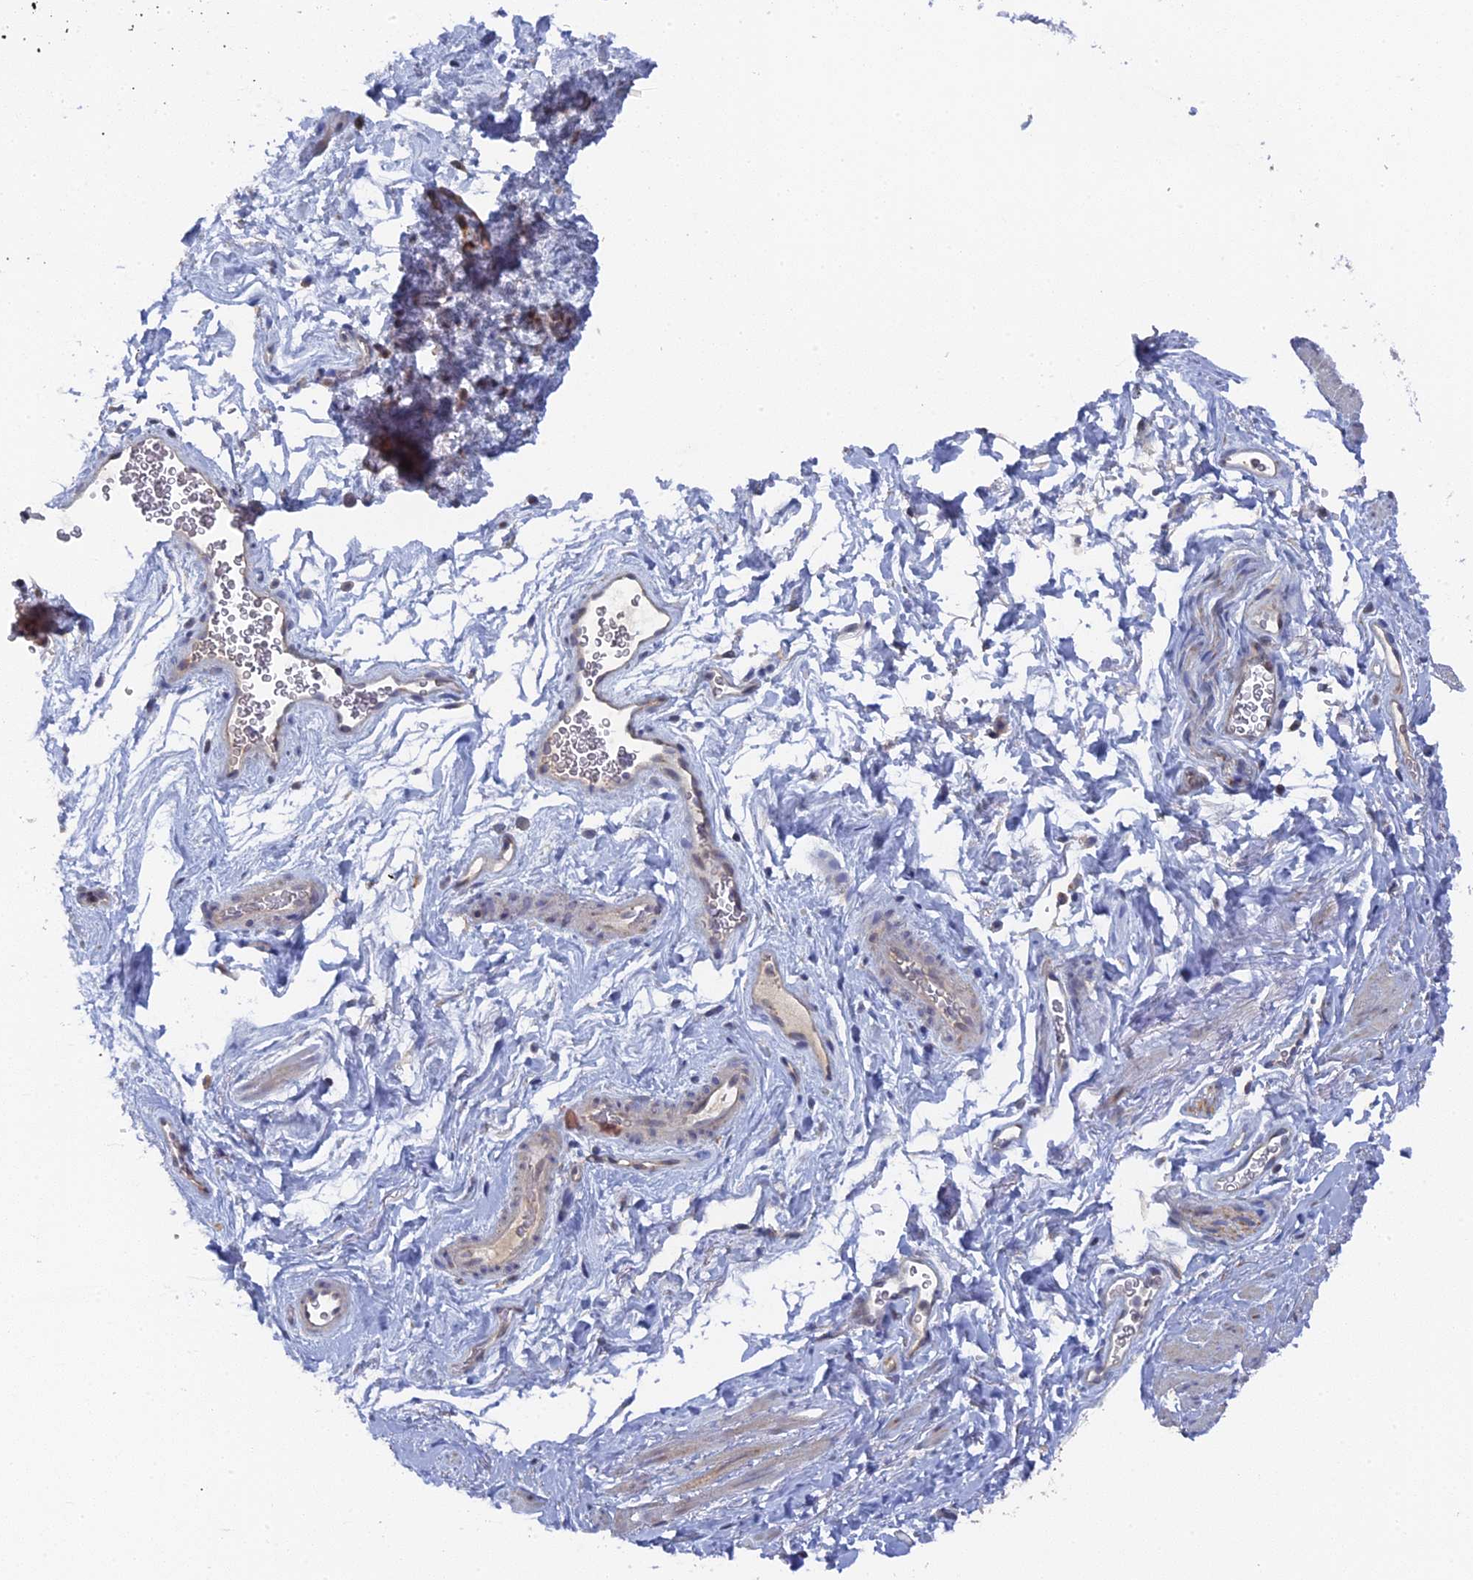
{"staining": {"intensity": "negative", "quantity": "none", "location": "none"}, "tissue": "smooth muscle", "cell_type": "Smooth muscle cells", "image_type": "normal", "snomed": [{"axis": "morphology", "description": "Normal tissue, NOS"}, {"axis": "topography", "description": "Smooth muscle"}, {"axis": "topography", "description": "Peripheral nerve tissue"}], "caption": "A high-resolution micrograph shows IHC staining of unremarkable smooth muscle, which shows no significant expression in smooth muscle cells. Brightfield microscopy of immunohistochemistry stained with DAB (3,3'-diaminobenzidine) (brown) and hematoxylin (blue), captured at high magnification.", "gene": "MIGA2", "patient": {"sex": "male", "age": 69}}